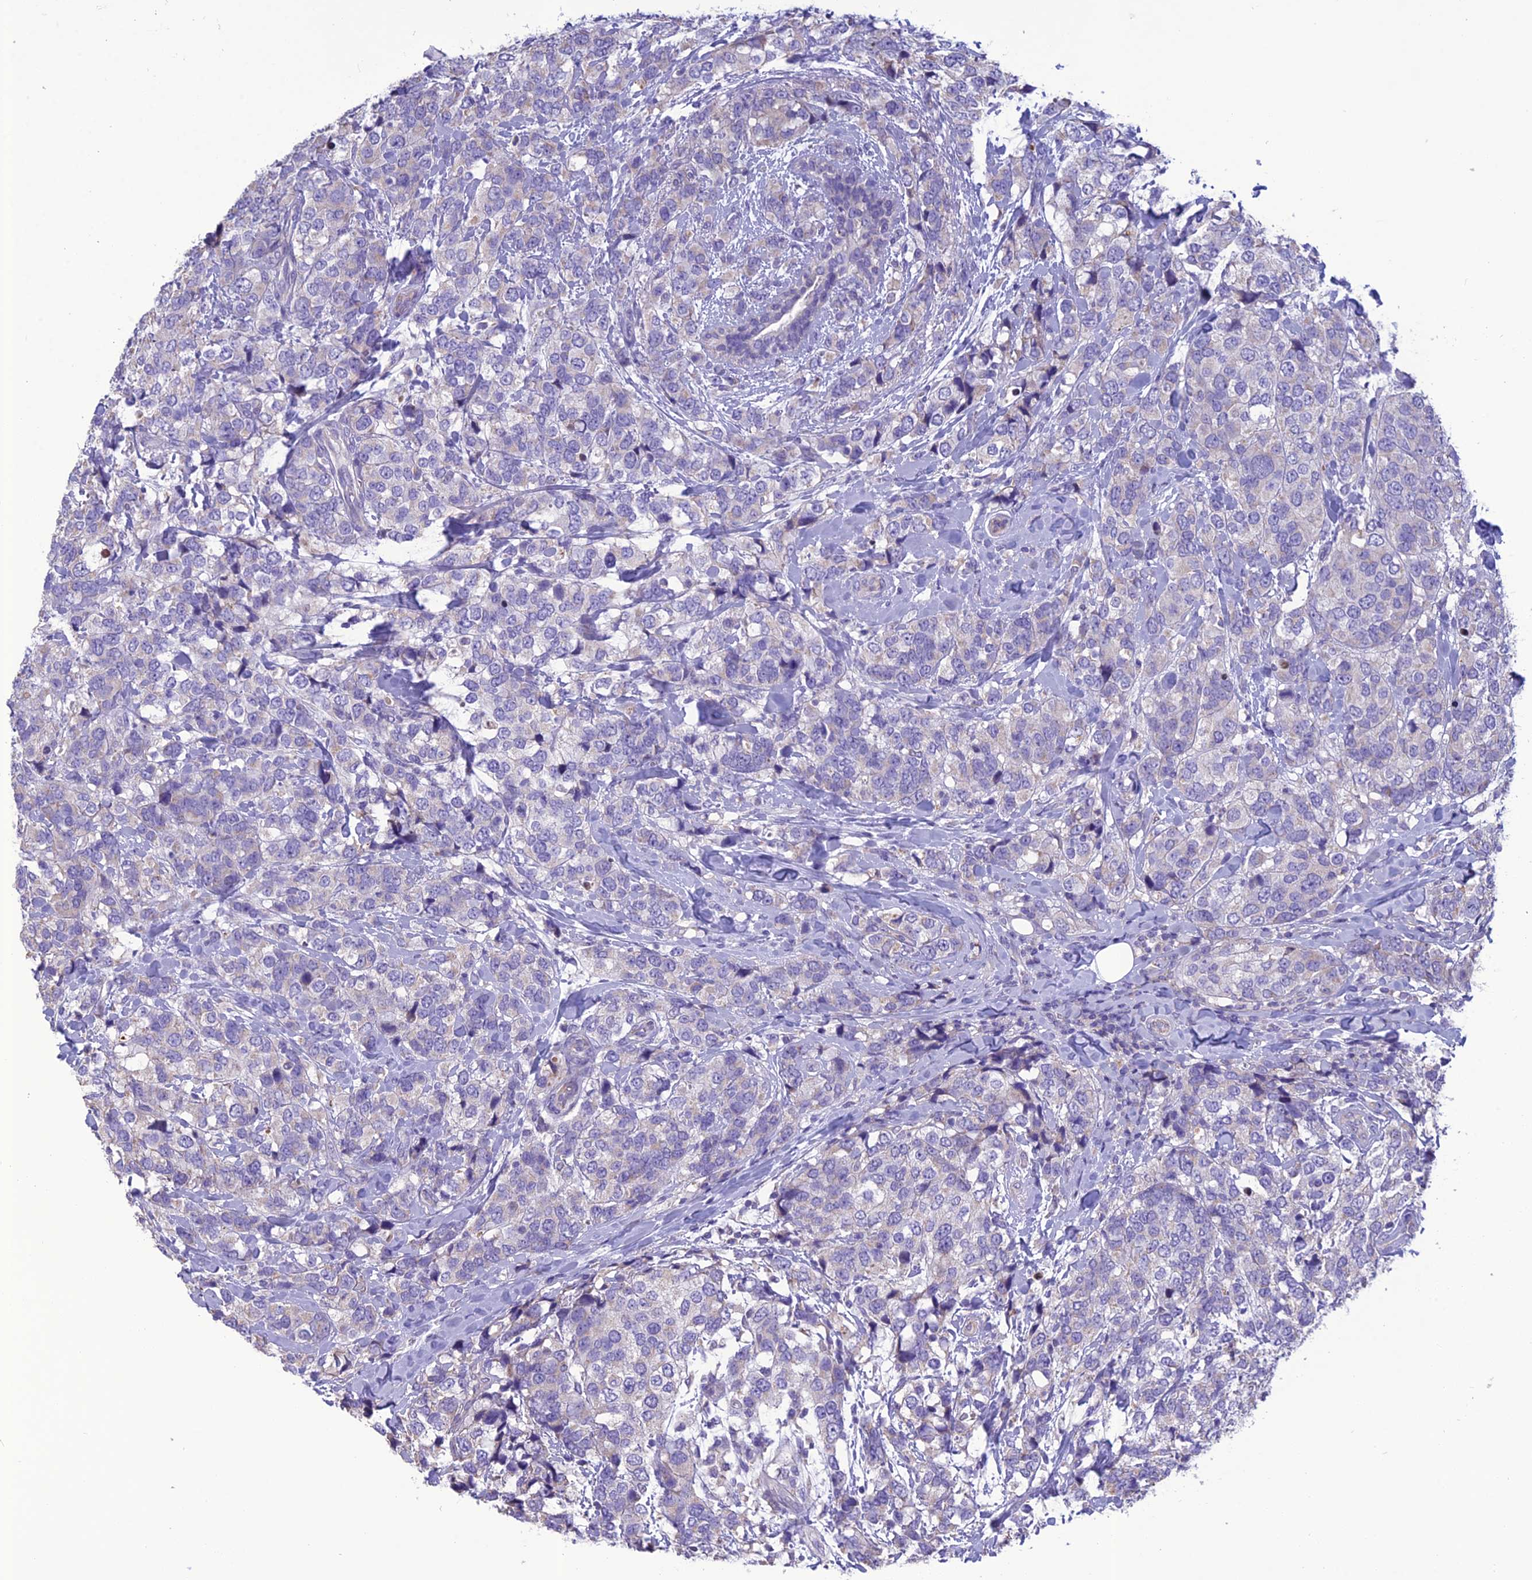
{"staining": {"intensity": "negative", "quantity": "none", "location": "none"}, "tissue": "breast cancer", "cell_type": "Tumor cells", "image_type": "cancer", "snomed": [{"axis": "morphology", "description": "Lobular carcinoma"}, {"axis": "topography", "description": "Breast"}], "caption": "There is no significant expression in tumor cells of lobular carcinoma (breast). Nuclei are stained in blue.", "gene": "BHMT2", "patient": {"sex": "female", "age": 59}}